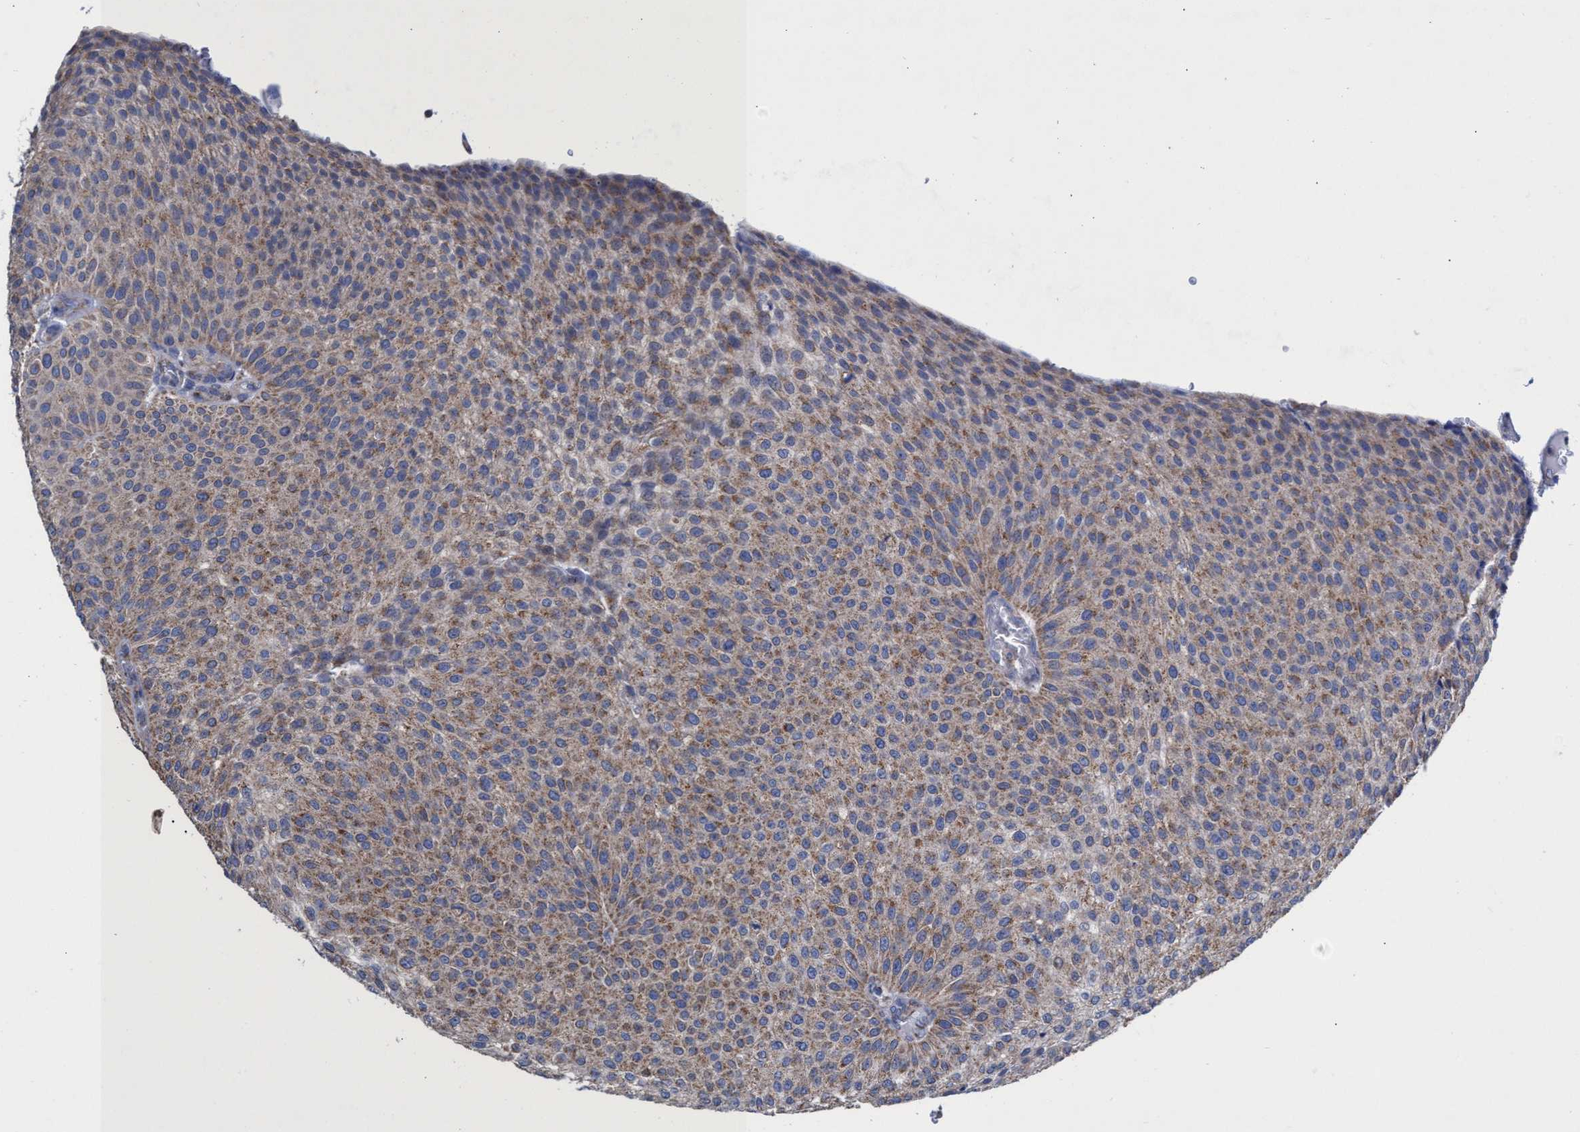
{"staining": {"intensity": "moderate", "quantity": ">75%", "location": "cytoplasmic/membranous"}, "tissue": "urothelial cancer", "cell_type": "Tumor cells", "image_type": "cancer", "snomed": [{"axis": "morphology", "description": "Urothelial carcinoma, Low grade"}, {"axis": "topography", "description": "Smooth muscle"}, {"axis": "topography", "description": "Urinary bladder"}], "caption": "Brown immunohistochemical staining in human urothelial cancer exhibits moderate cytoplasmic/membranous staining in about >75% of tumor cells. The staining is performed using DAB (3,3'-diaminobenzidine) brown chromogen to label protein expression. The nuclei are counter-stained blue using hematoxylin.", "gene": "ZNF750", "patient": {"sex": "male", "age": 60}}